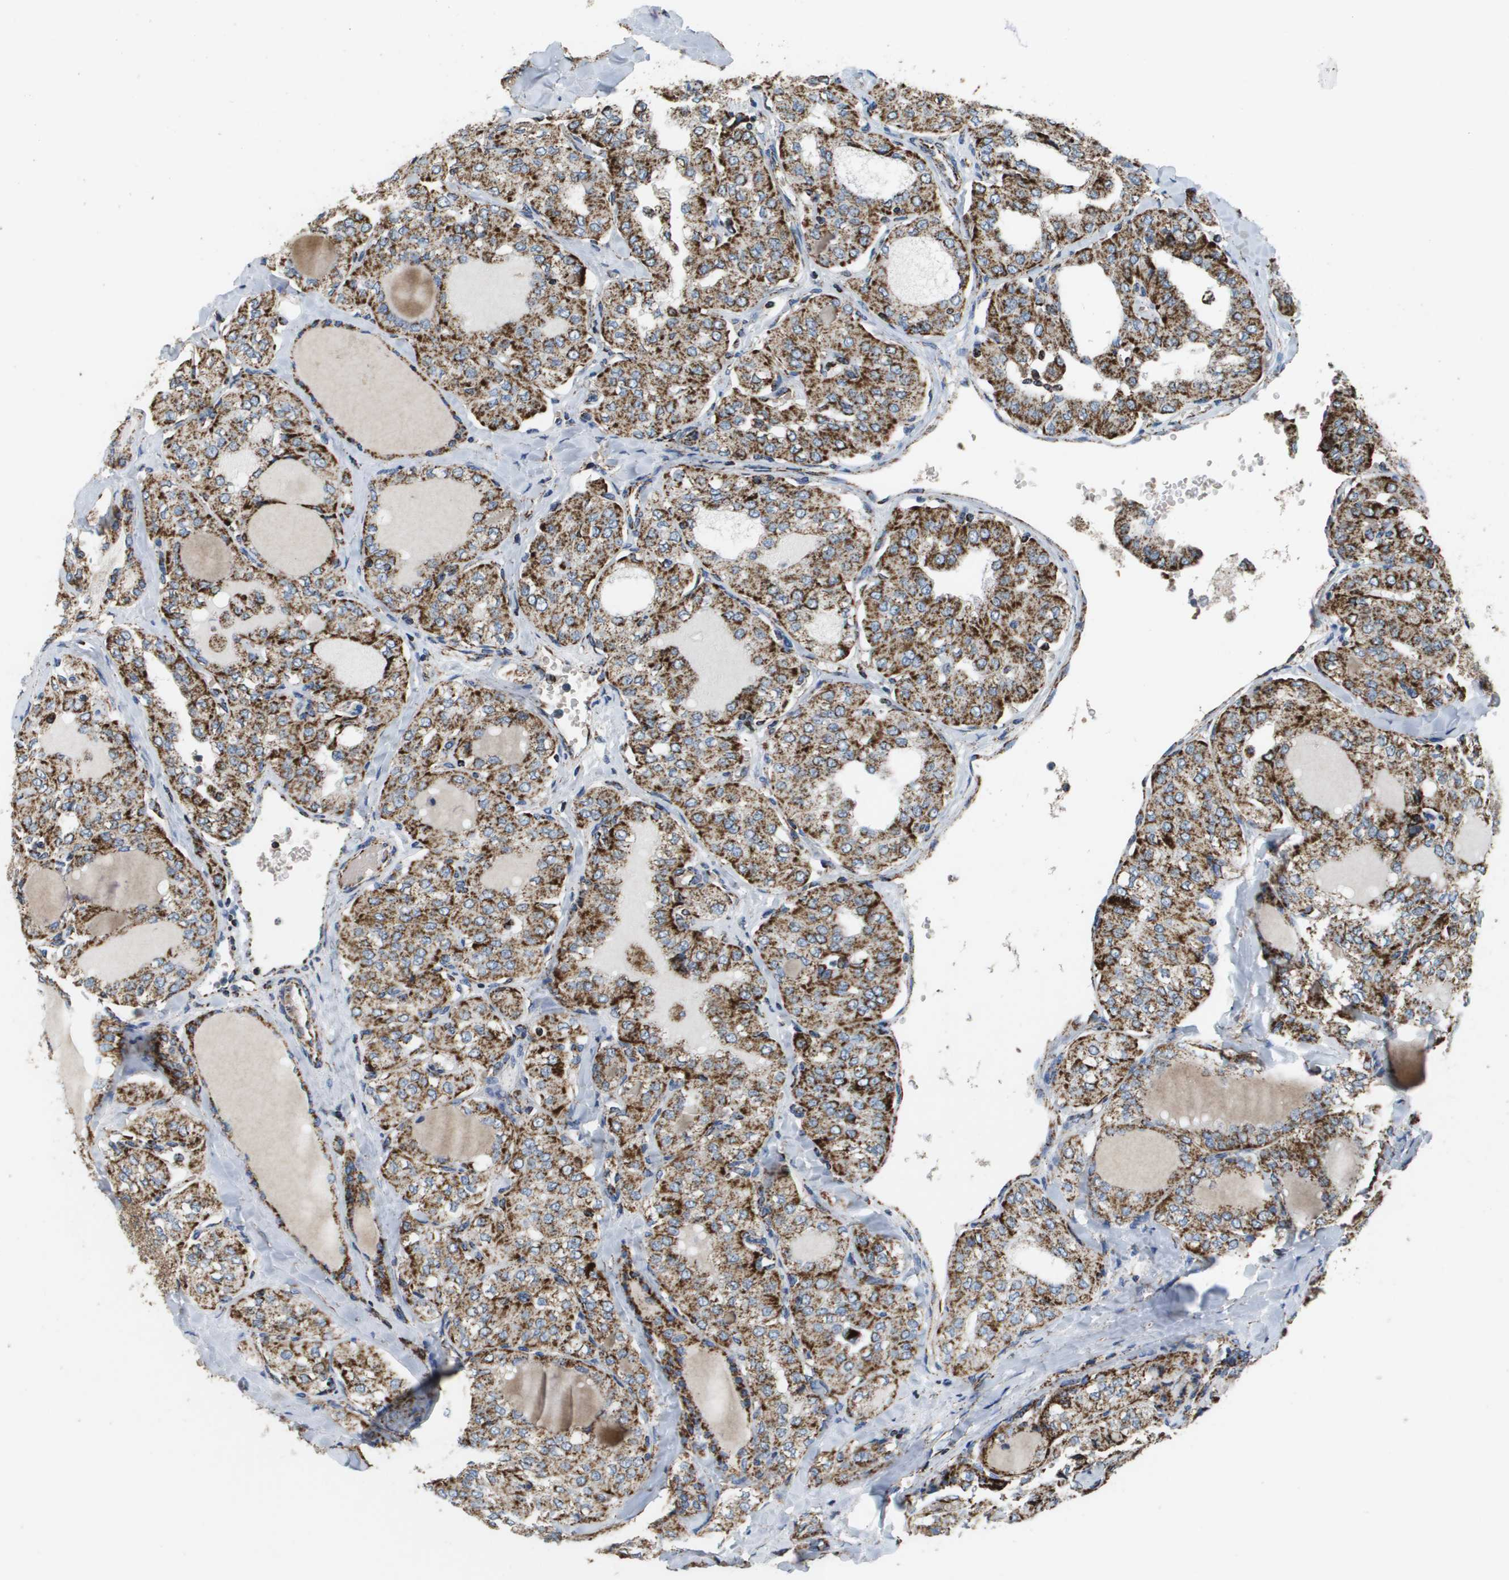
{"staining": {"intensity": "strong", "quantity": ">75%", "location": "cytoplasmic/membranous"}, "tissue": "thyroid cancer", "cell_type": "Tumor cells", "image_type": "cancer", "snomed": [{"axis": "morphology", "description": "Papillary adenocarcinoma, NOS"}, {"axis": "topography", "description": "Thyroid gland"}], "caption": "Human papillary adenocarcinoma (thyroid) stained for a protein (brown) shows strong cytoplasmic/membranous positive staining in approximately >75% of tumor cells.", "gene": "ATP5F1B", "patient": {"sex": "male", "age": 20}}